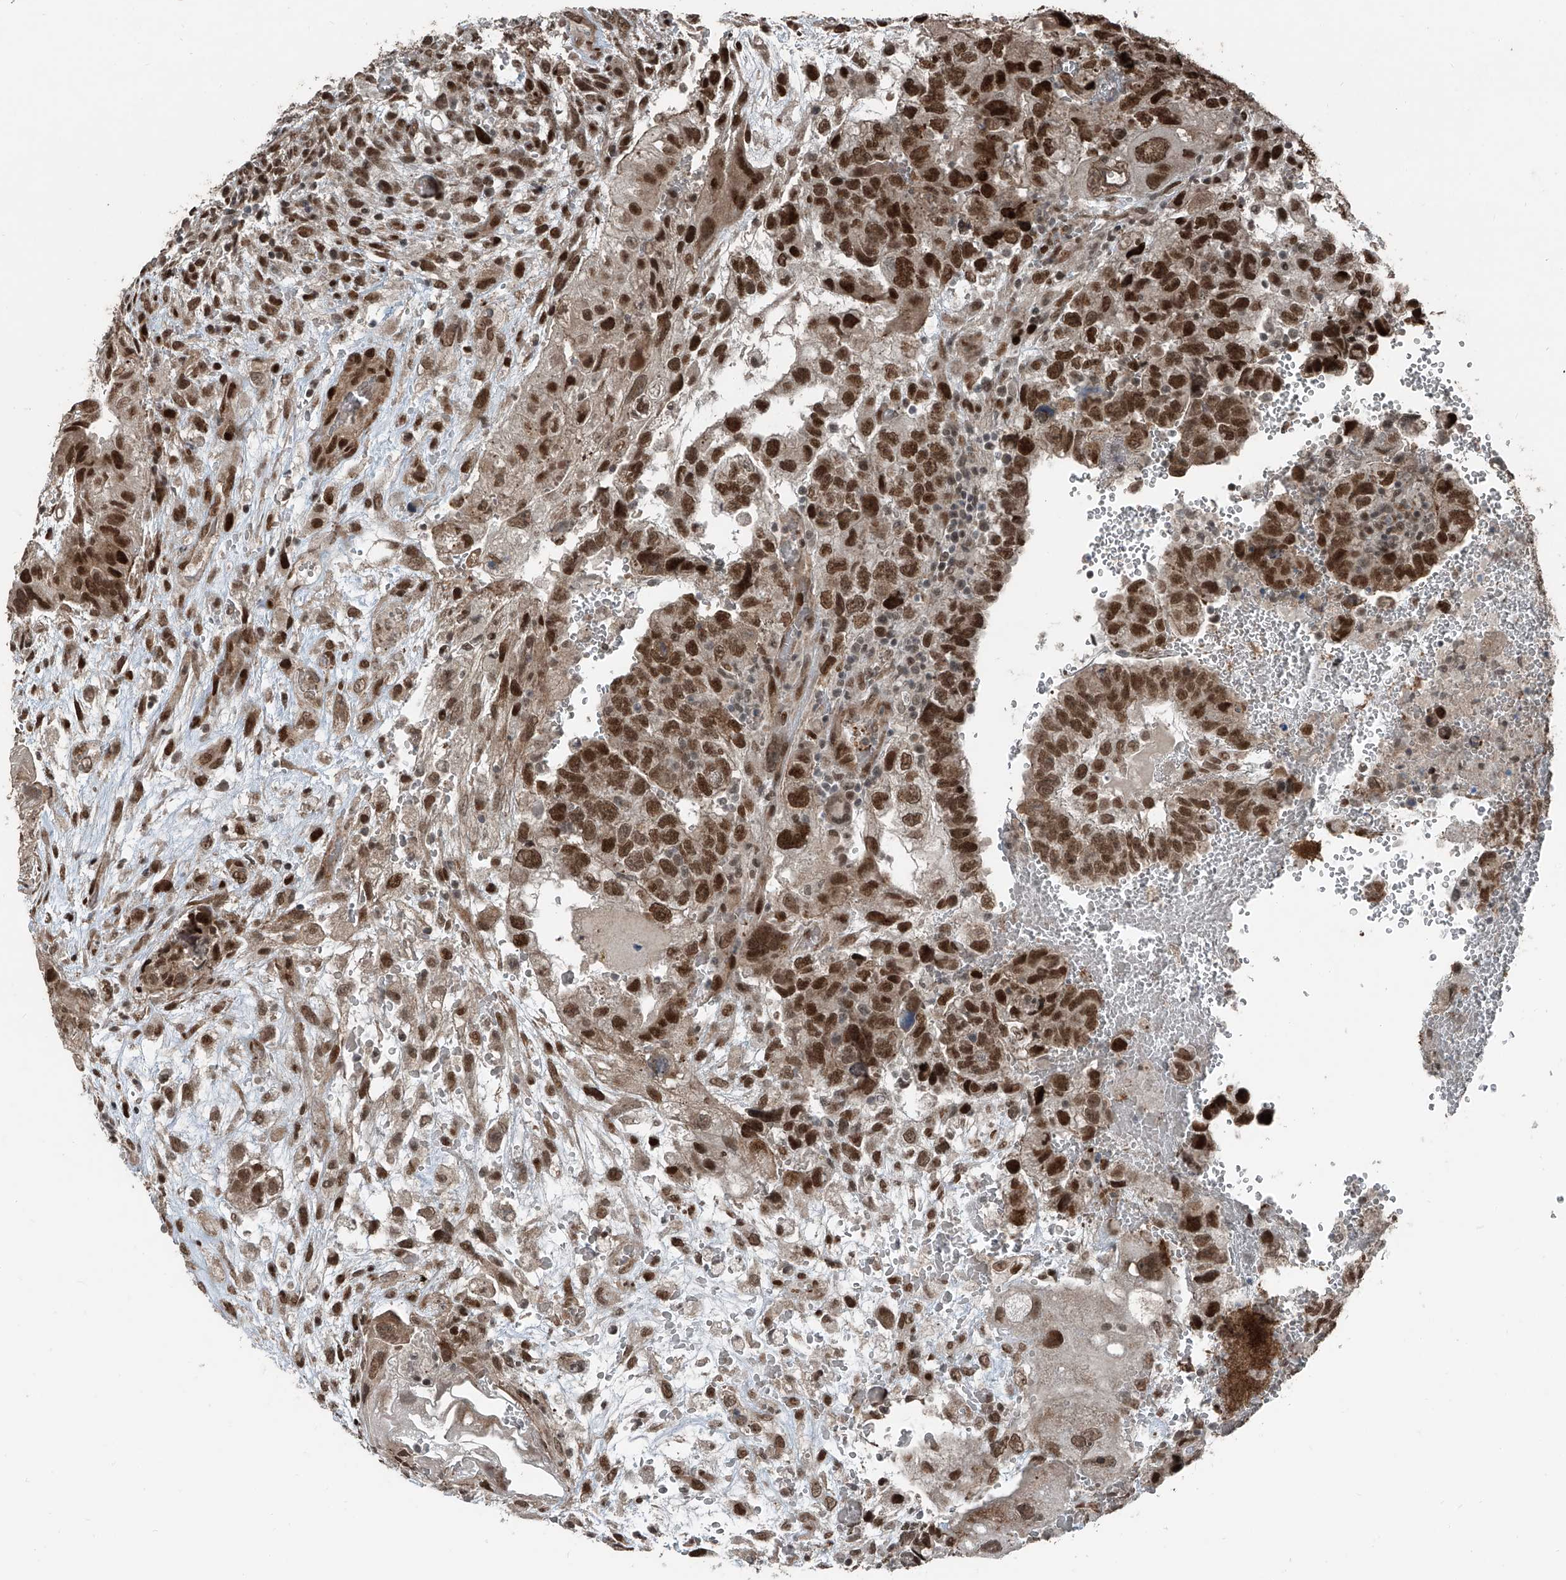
{"staining": {"intensity": "moderate", "quantity": ">75%", "location": "nuclear"}, "tissue": "testis cancer", "cell_type": "Tumor cells", "image_type": "cancer", "snomed": [{"axis": "morphology", "description": "Carcinoma, Embryonal, NOS"}, {"axis": "topography", "description": "Testis"}], "caption": "Embryonal carcinoma (testis) stained with DAB IHC demonstrates medium levels of moderate nuclear staining in about >75% of tumor cells.", "gene": "ZNF570", "patient": {"sex": "male", "age": 37}}